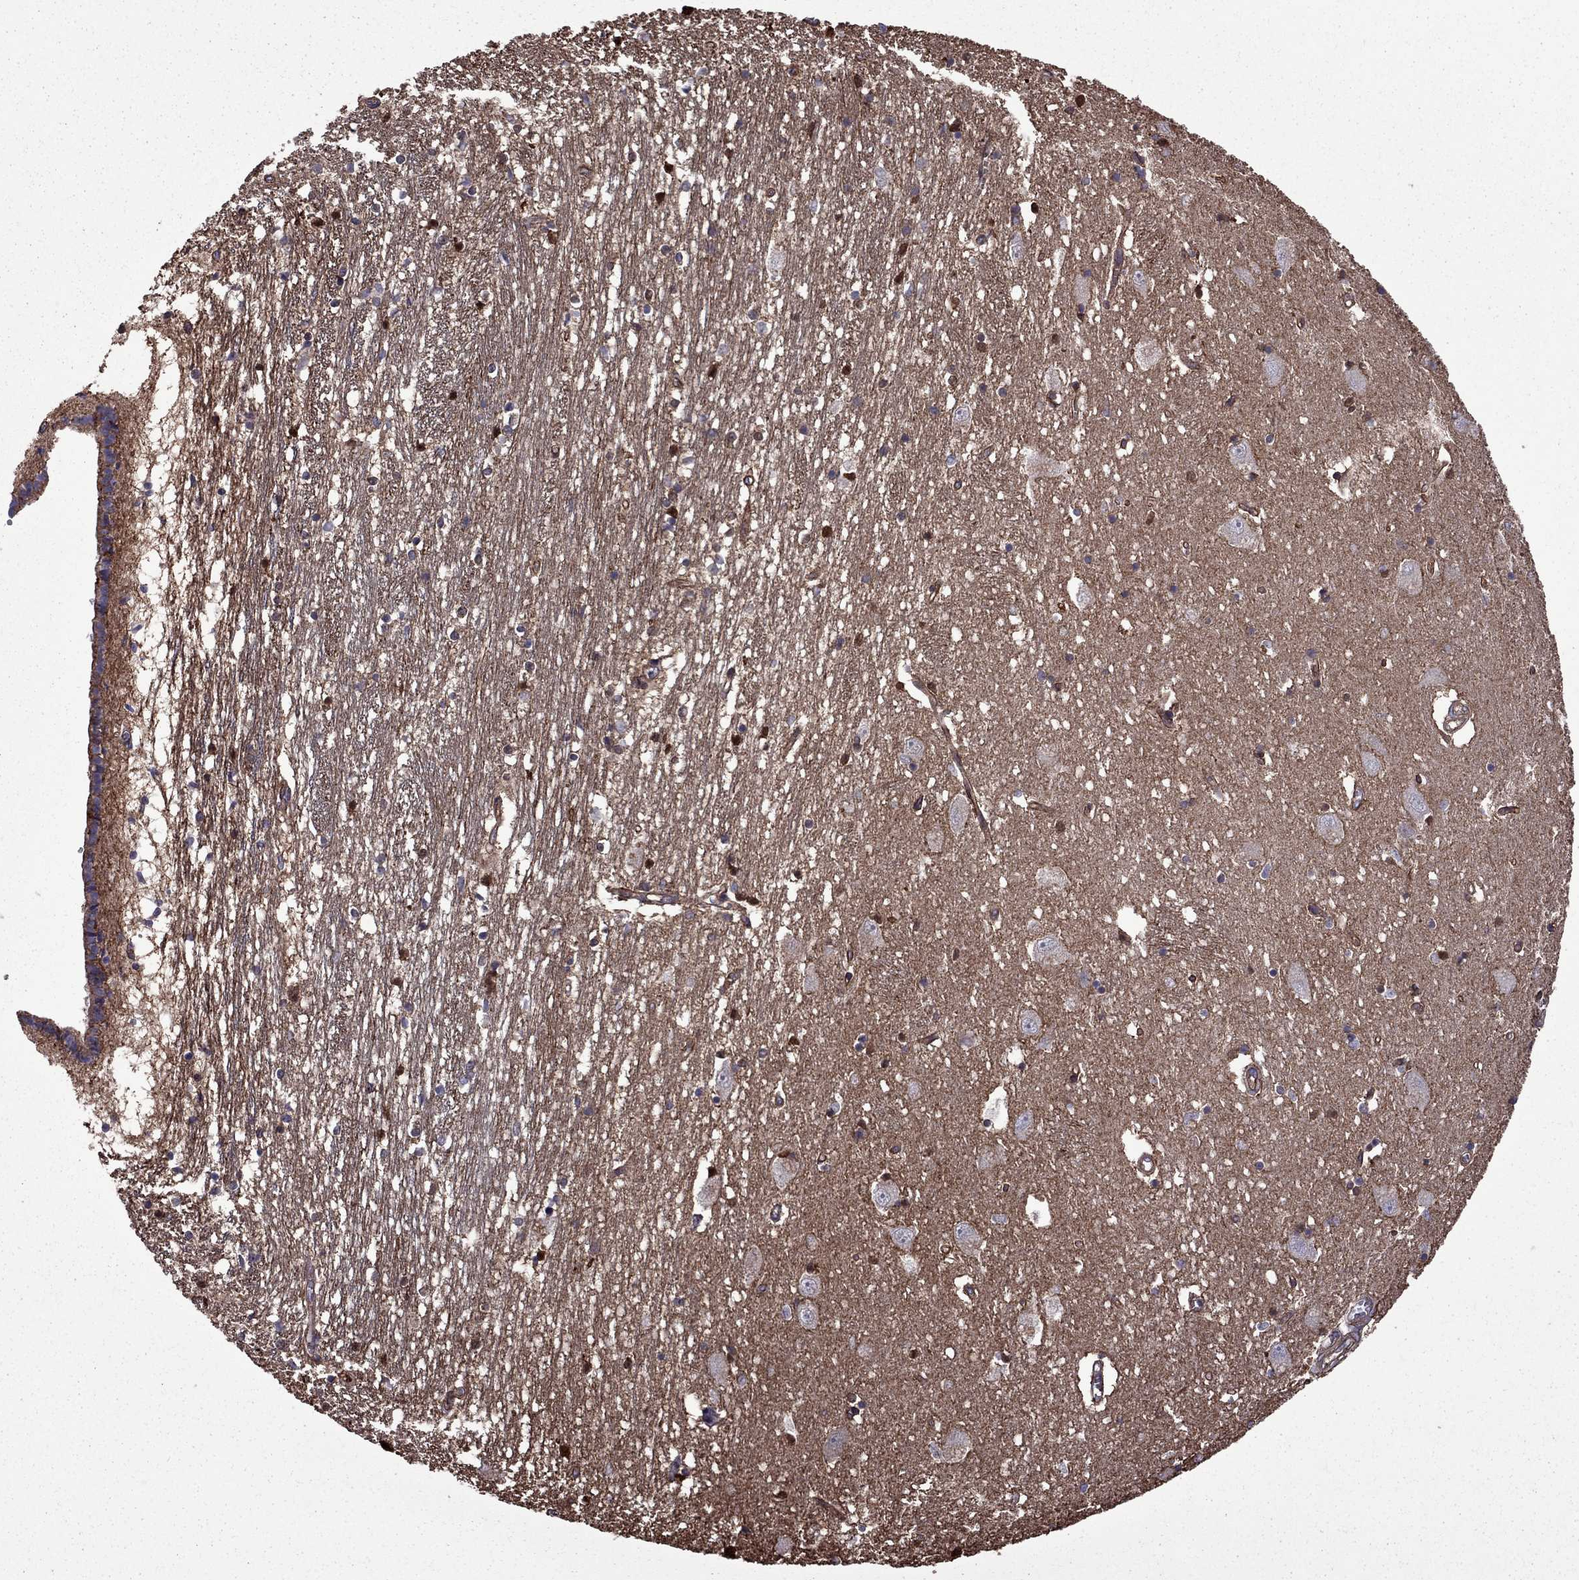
{"staining": {"intensity": "negative", "quantity": "none", "location": "none"}, "tissue": "caudate", "cell_type": "Glial cells", "image_type": "normal", "snomed": [{"axis": "morphology", "description": "Normal tissue, NOS"}, {"axis": "topography", "description": "Lateral ventricle wall"}], "caption": "Immunohistochemistry histopathology image of normal caudate stained for a protein (brown), which demonstrates no positivity in glial cells.", "gene": "ITGB1", "patient": {"sex": "female", "age": 71}}